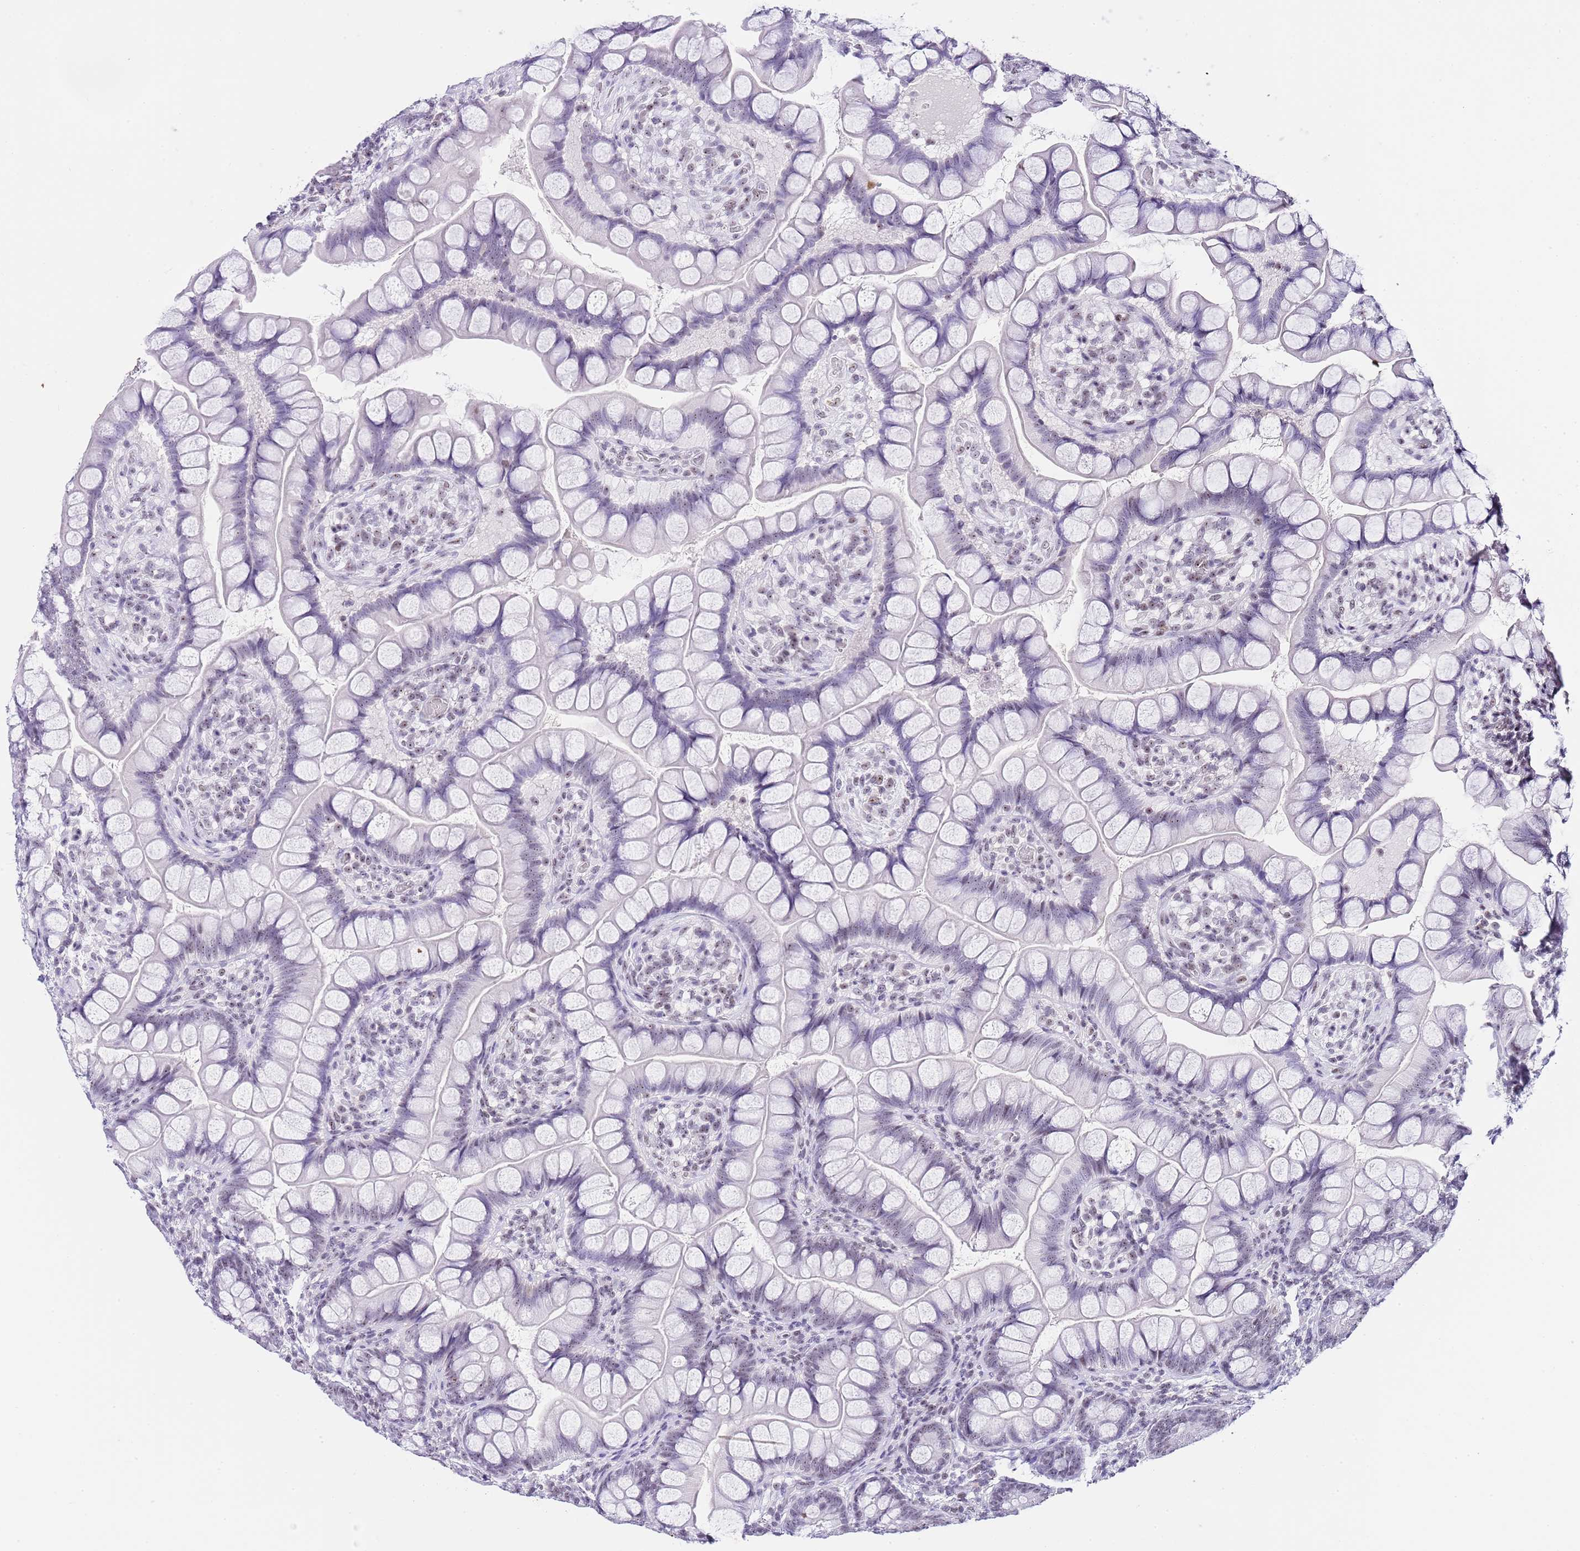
{"staining": {"intensity": "weak", "quantity": "25%-75%", "location": "nuclear"}, "tissue": "small intestine", "cell_type": "Glandular cells", "image_type": "normal", "snomed": [{"axis": "morphology", "description": "Normal tissue, NOS"}, {"axis": "topography", "description": "Small intestine"}], "caption": "Small intestine stained with immunohistochemistry (IHC) shows weak nuclear positivity in about 25%-75% of glandular cells. The staining is performed using DAB brown chromogen to label protein expression. The nuclei are counter-stained blue using hematoxylin.", "gene": "NOP56", "patient": {"sex": "male", "age": 70}}